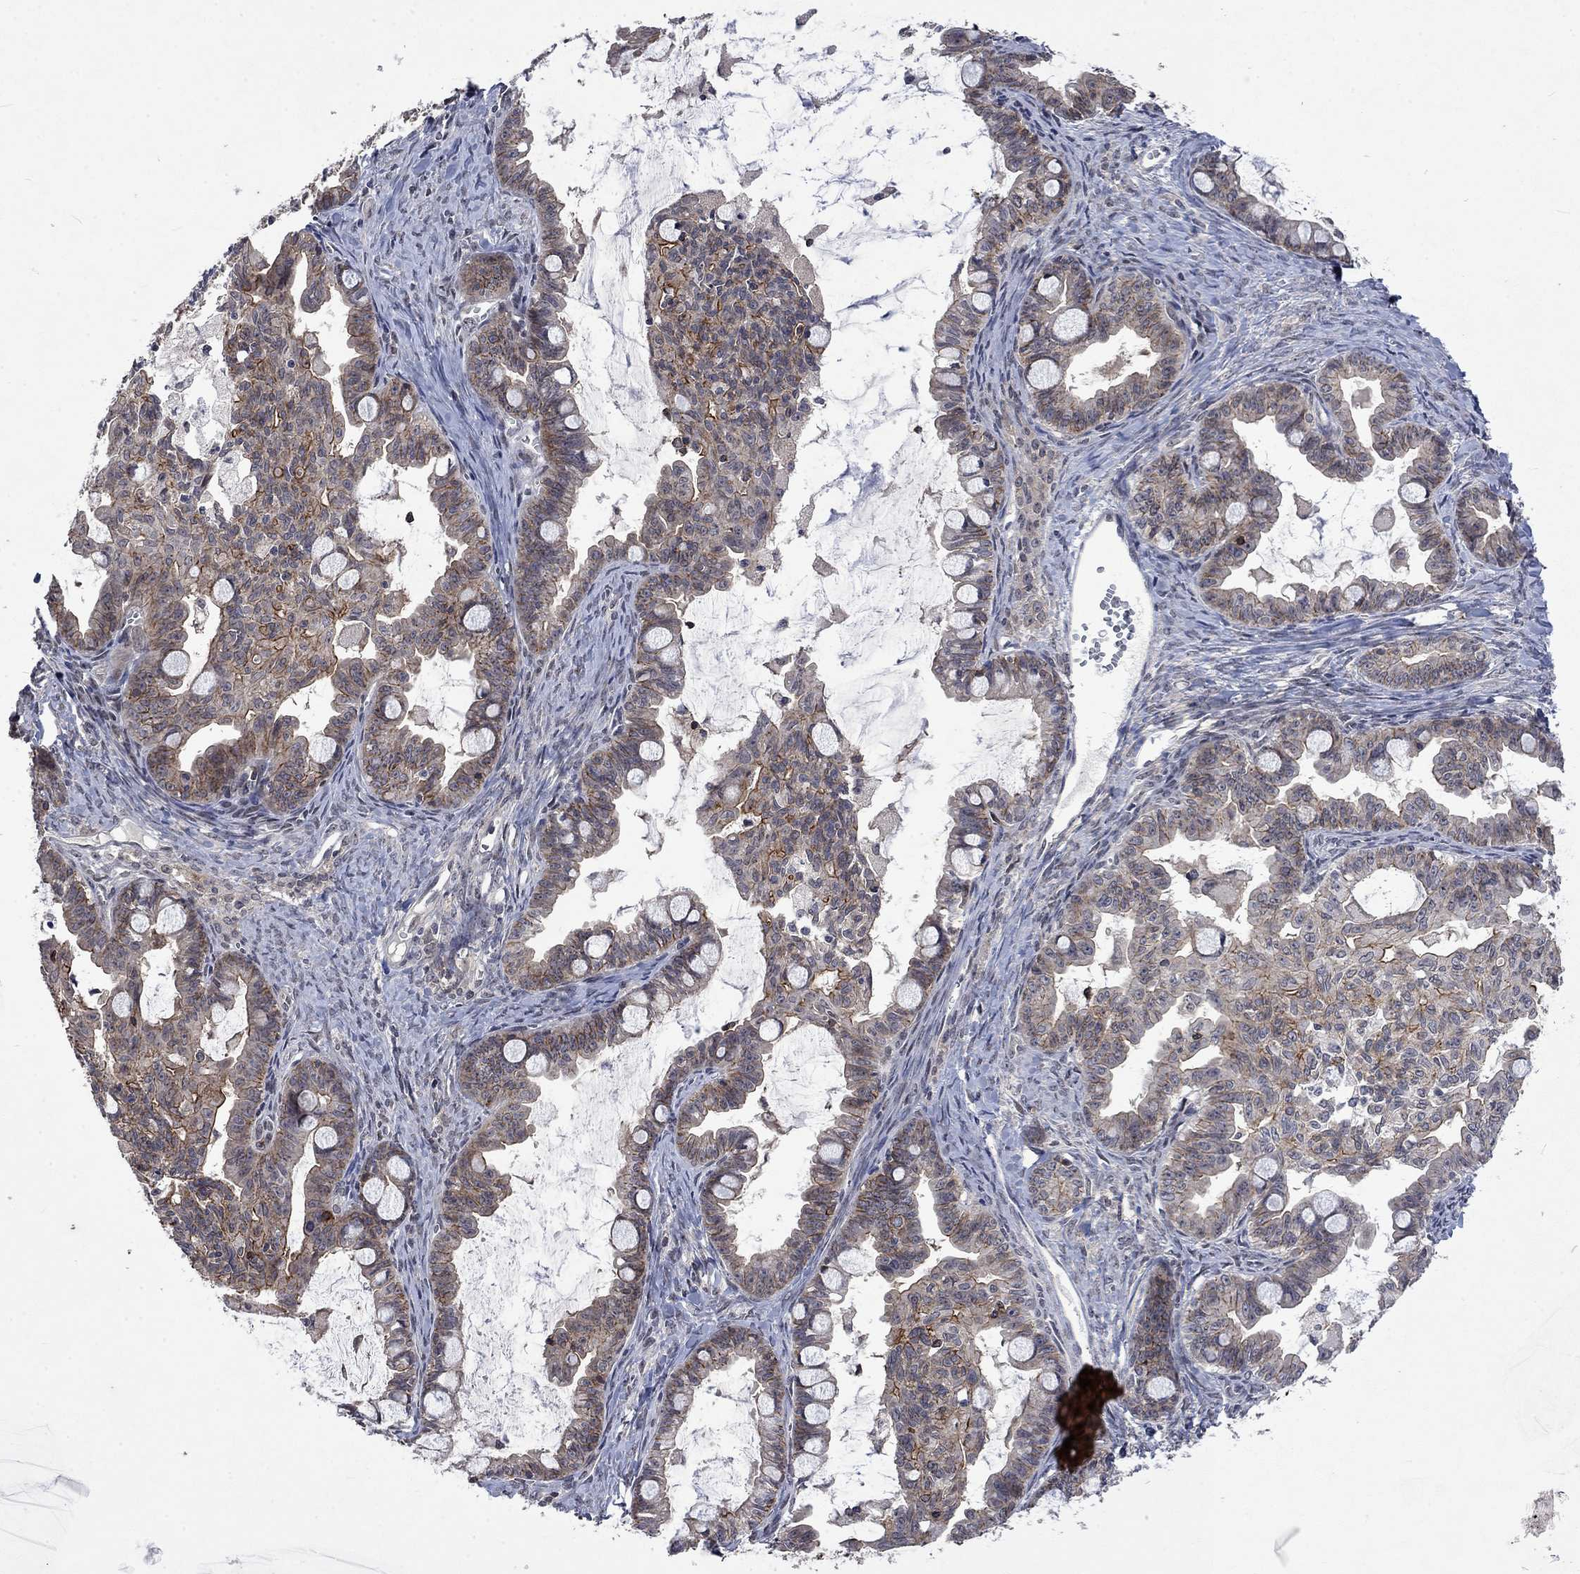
{"staining": {"intensity": "moderate", "quantity": "<25%", "location": "cytoplasmic/membranous"}, "tissue": "ovarian cancer", "cell_type": "Tumor cells", "image_type": "cancer", "snomed": [{"axis": "morphology", "description": "Cystadenocarcinoma, mucinous, NOS"}, {"axis": "topography", "description": "Ovary"}], "caption": "Immunohistochemical staining of ovarian mucinous cystadenocarcinoma demonstrates moderate cytoplasmic/membranous protein expression in about <25% of tumor cells.", "gene": "PPP1R9A", "patient": {"sex": "female", "age": 63}}